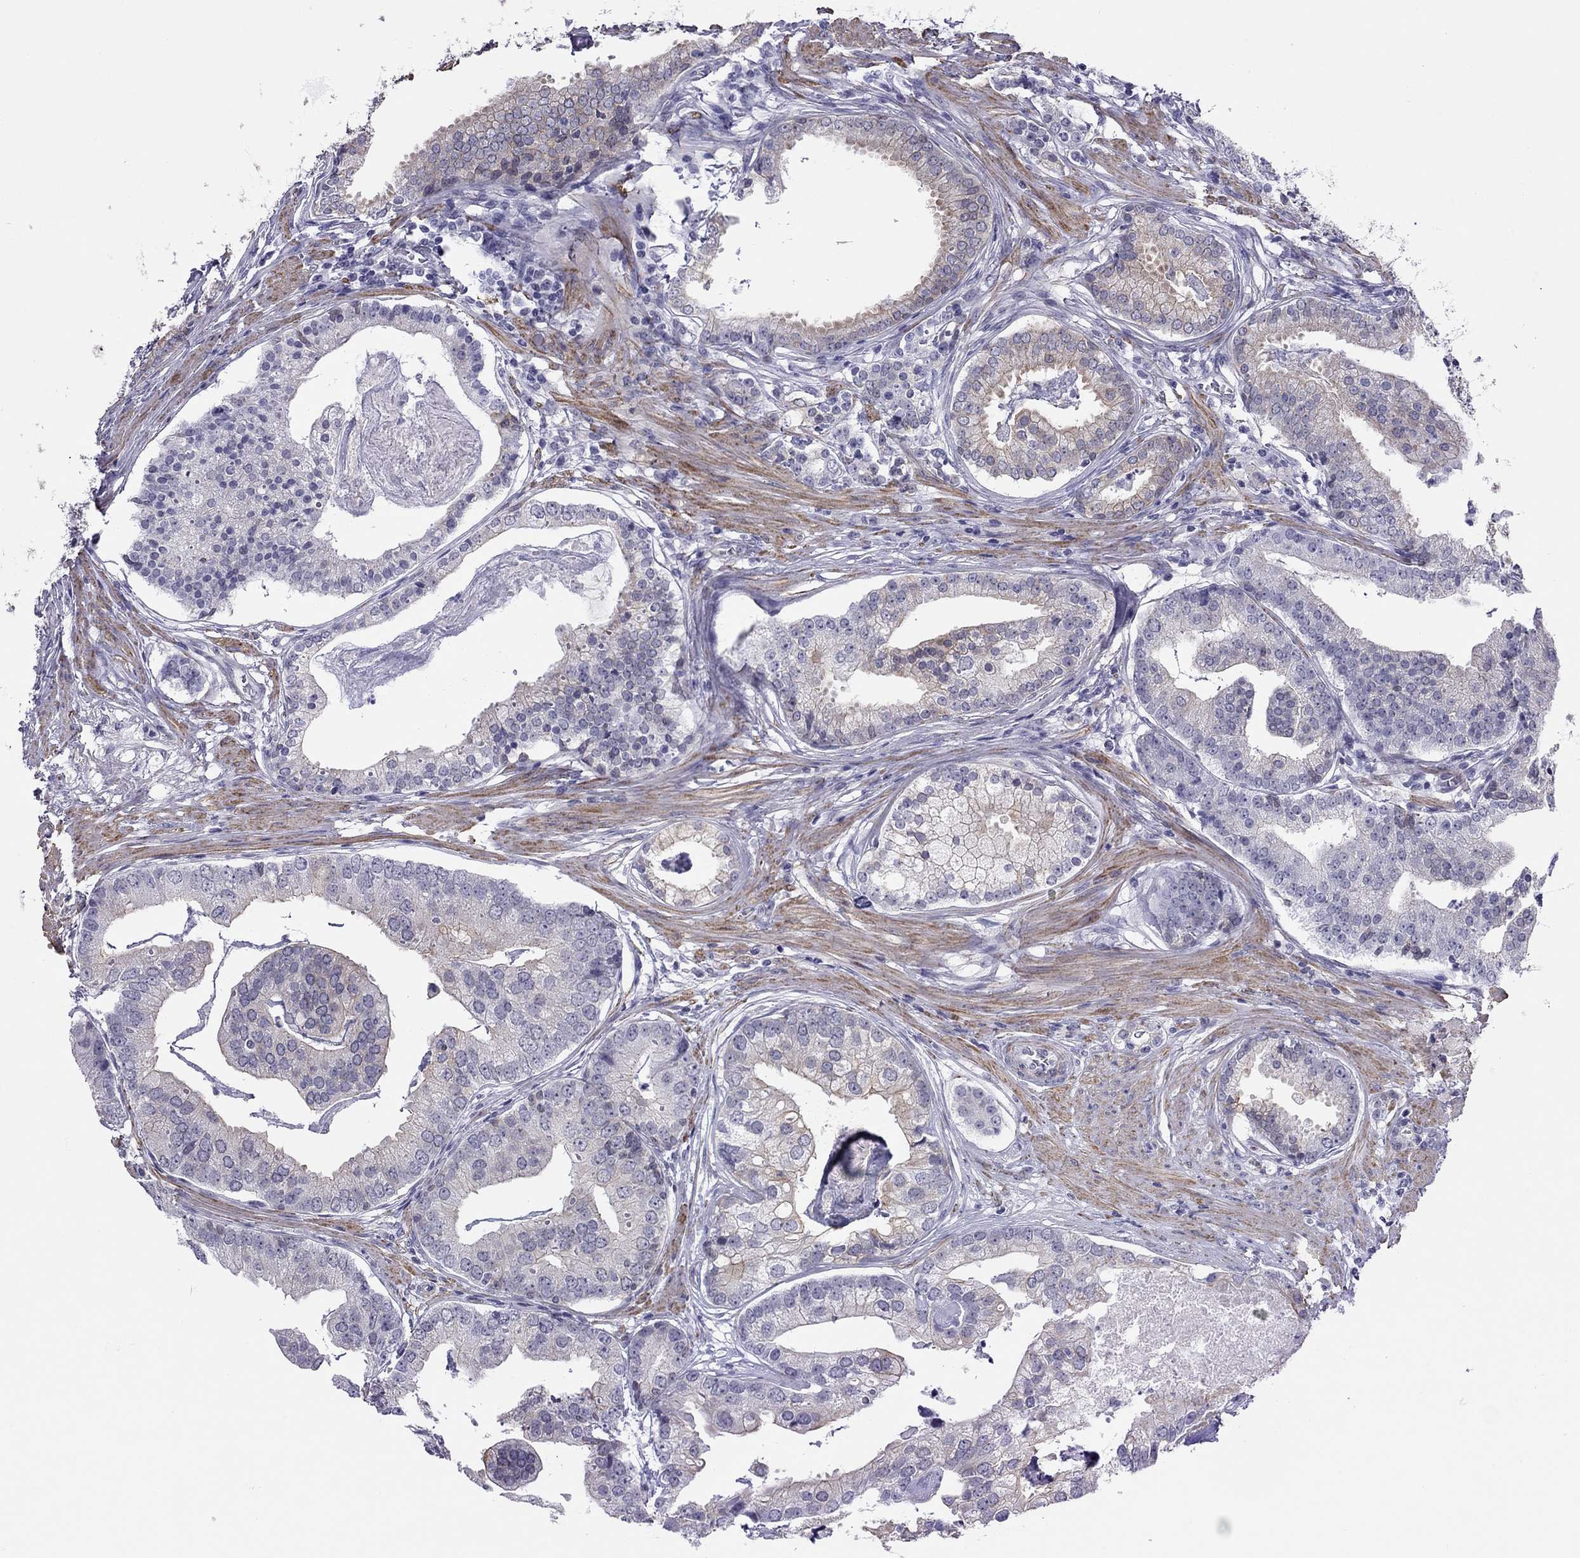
{"staining": {"intensity": "moderate", "quantity": "<25%", "location": "cytoplasmic/membranous"}, "tissue": "prostate cancer", "cell_type": "Tumor cells", "image_type": "cancer", "snomed": [{"axis": "morphology", "description": "Adenocarcinoma, NOS"}, {"axis": "topography", "description": "Prostate and seminal vesicle, NOS"}, {"axis": "topography", "description": "Prostate"}], "caption": "High-power microscopy captured an IHC image of prostate cancer (adenocarcinoma), revealing moderate cytoplasmic/membranous expression in about <25% of tumor cells.", "gene": "MYMX", "patient": {"sex": "male", "age": 44}}